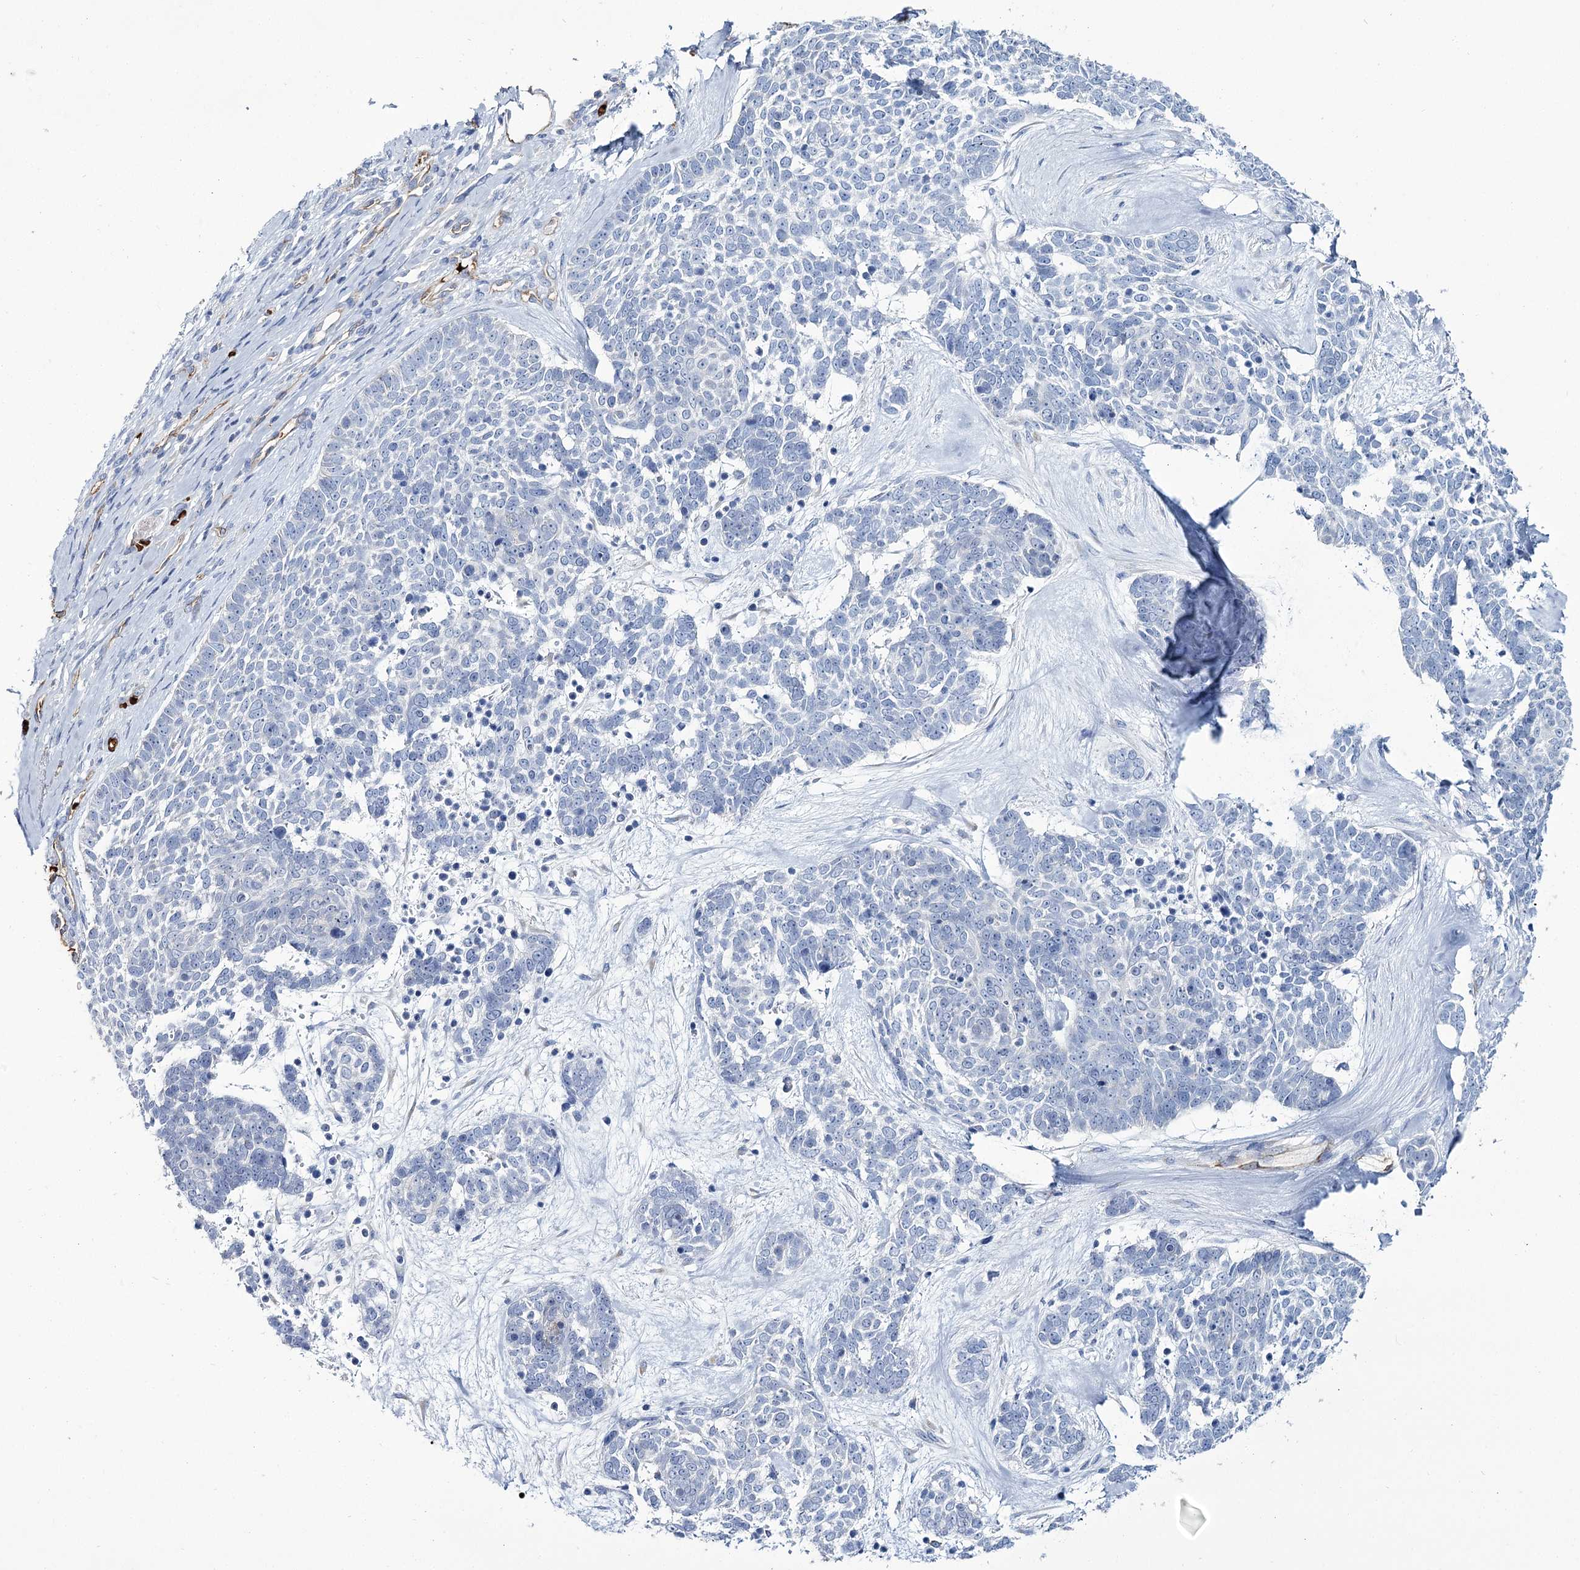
{"staining": {"intensity": "negative", "quantity": "none", "location": "none"}, "tissue": "skin cancer", "cell_type": "Tumor cells", "image_type": "cancer", "snomed": [{"axis": "morphology", "description": "Basal cell carcinoma"}, {"axis": "topography", "description": "Skin"}], "caption": "IHC of human skin cancer (basal cell carcinoma) displays no expression in tumor cells.", "gene": "GBF1", "patient": {"sex": "female", "age": 81}}